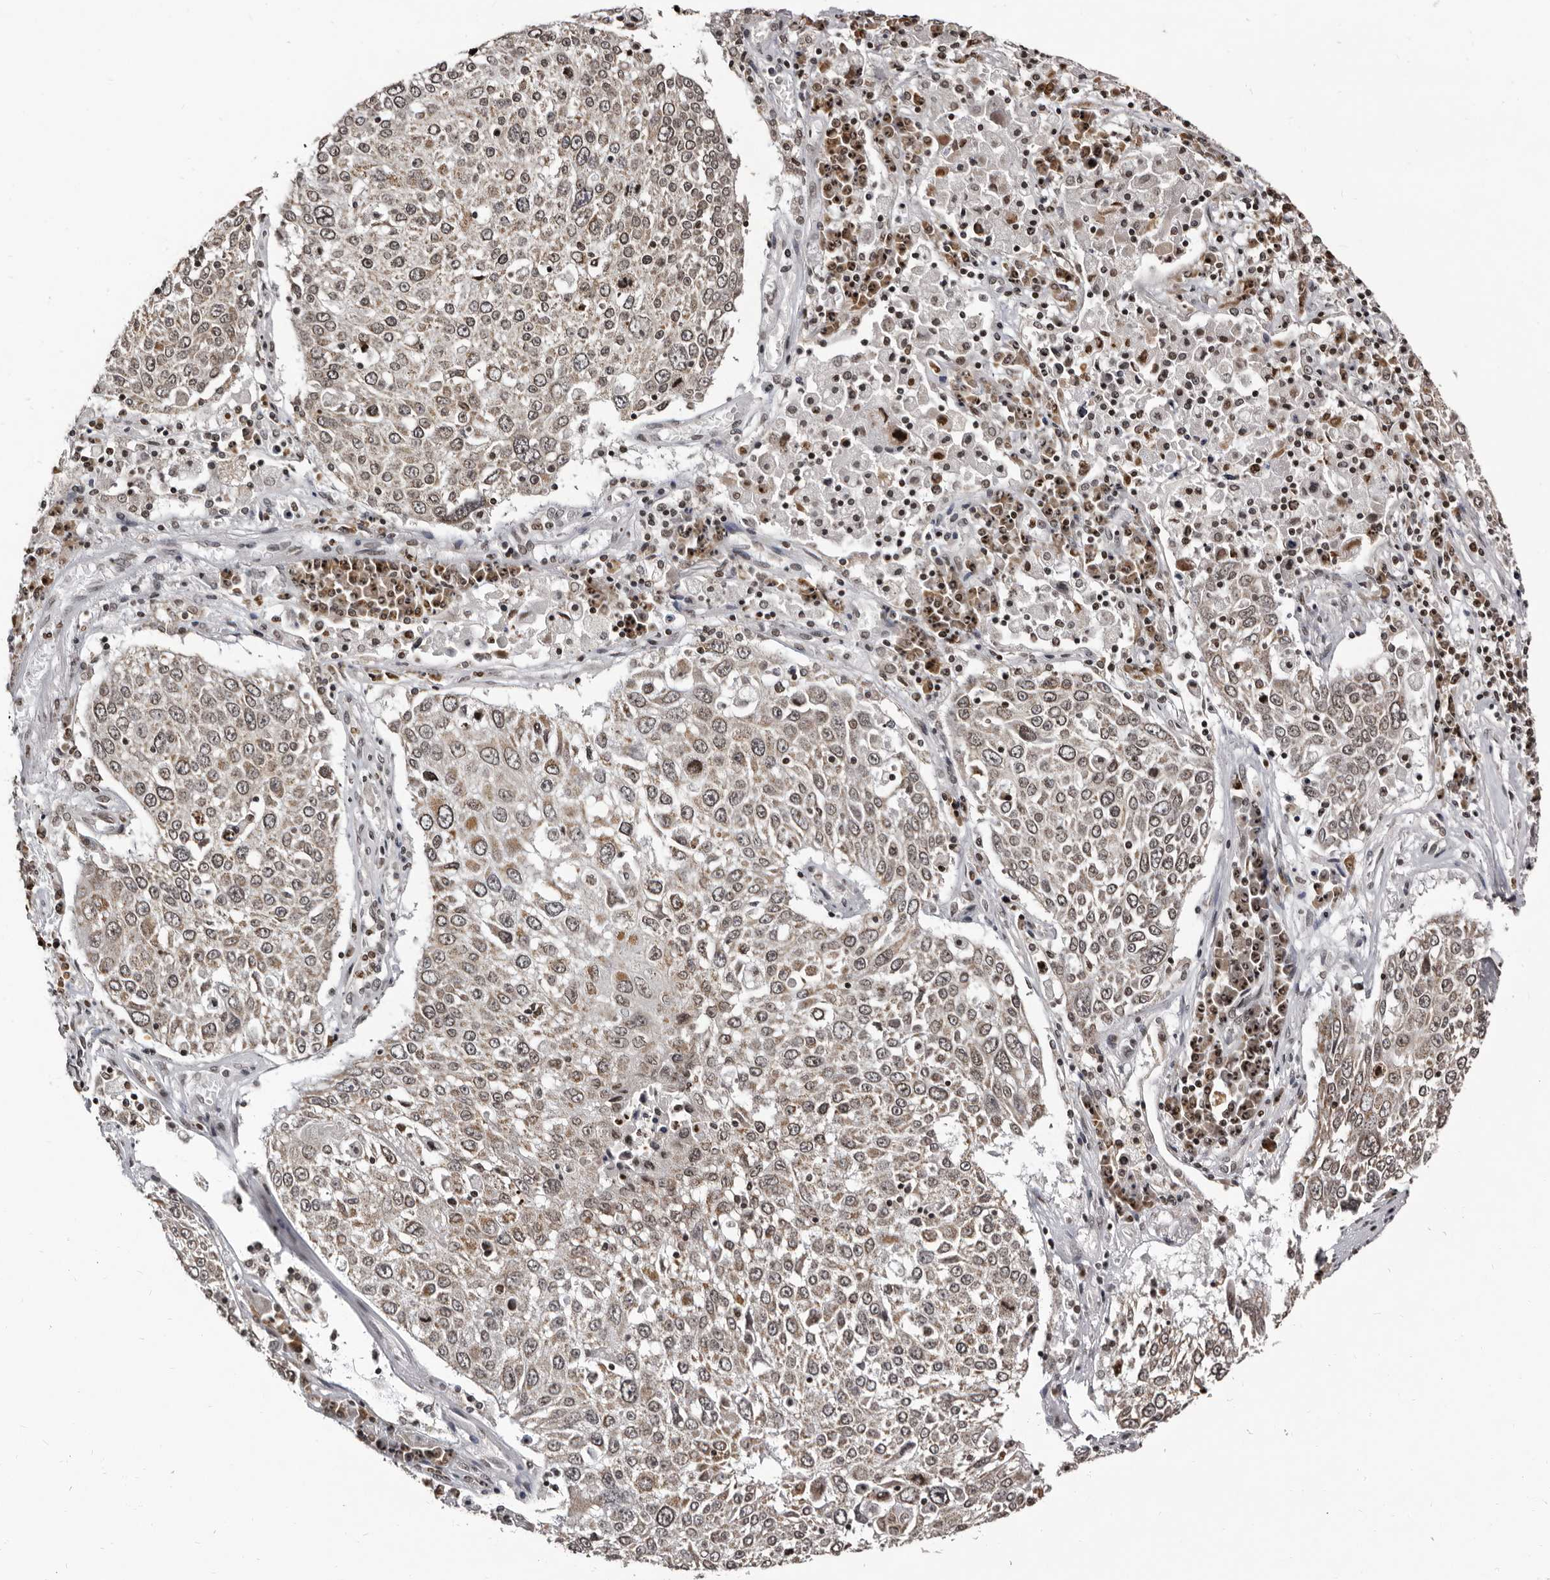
{"staining": {"intensity": "weak", "quantity": "25%-75%", "location": "cytoplasmic/membranous"}, "tissue": "lung cancer", "cell_type": "Tumor cells", "image_type": "cancer", "snomed": [{"axis": "morphology", "description": "Squamous cell carcinoma, NOS"}, {"axis": "topography", "description": "Lung"}], "caption": "Protein staining of lung squamous cell carcinoma tissue reveals weak cytoplasmic/membranous positivity in about 25%-75% of tumor cells.", "gene": "THUMPD1", "patient": {"sex": "male", "age": 65}}